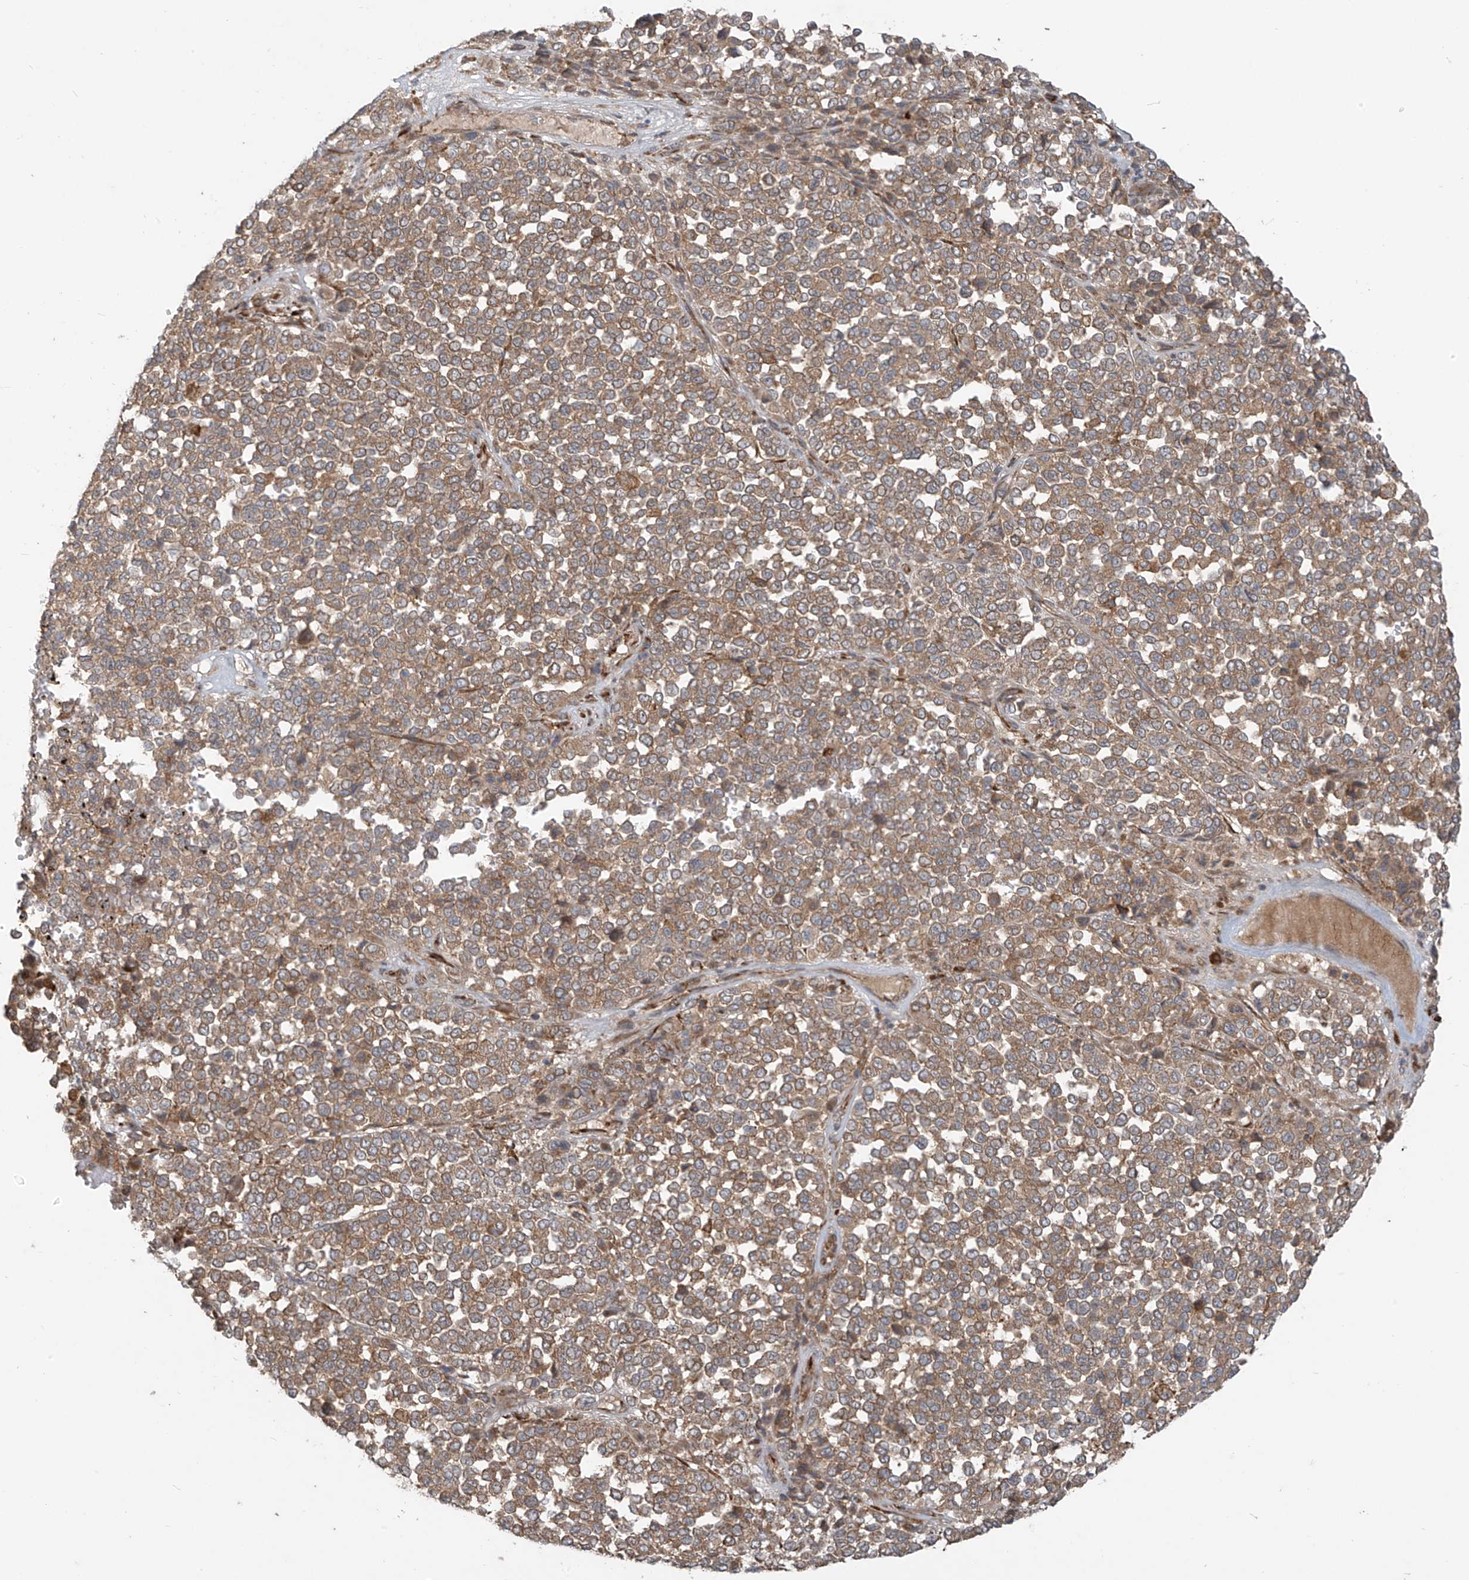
{"staining": {"intensity": "moderate", "quantity": ">75%", "location": "cytoplasmic/membranous"}, "tissue": "melanoma", "cell_type": "Tumor cells", "image_type": "cancer", "snomed": [{"axis": "morphology", "description": "Malignant melanoma, Metastatic site"}, {"axis": "topography", "description": "Pancreas"}], "caption": "Protein staining demonstrates moderate cytoplasmic/membranous positivity in approximately >75% of tumor cells in melanoma.", "gene": "KATNIP", "patient": {"sex": "female", "age": 30}}